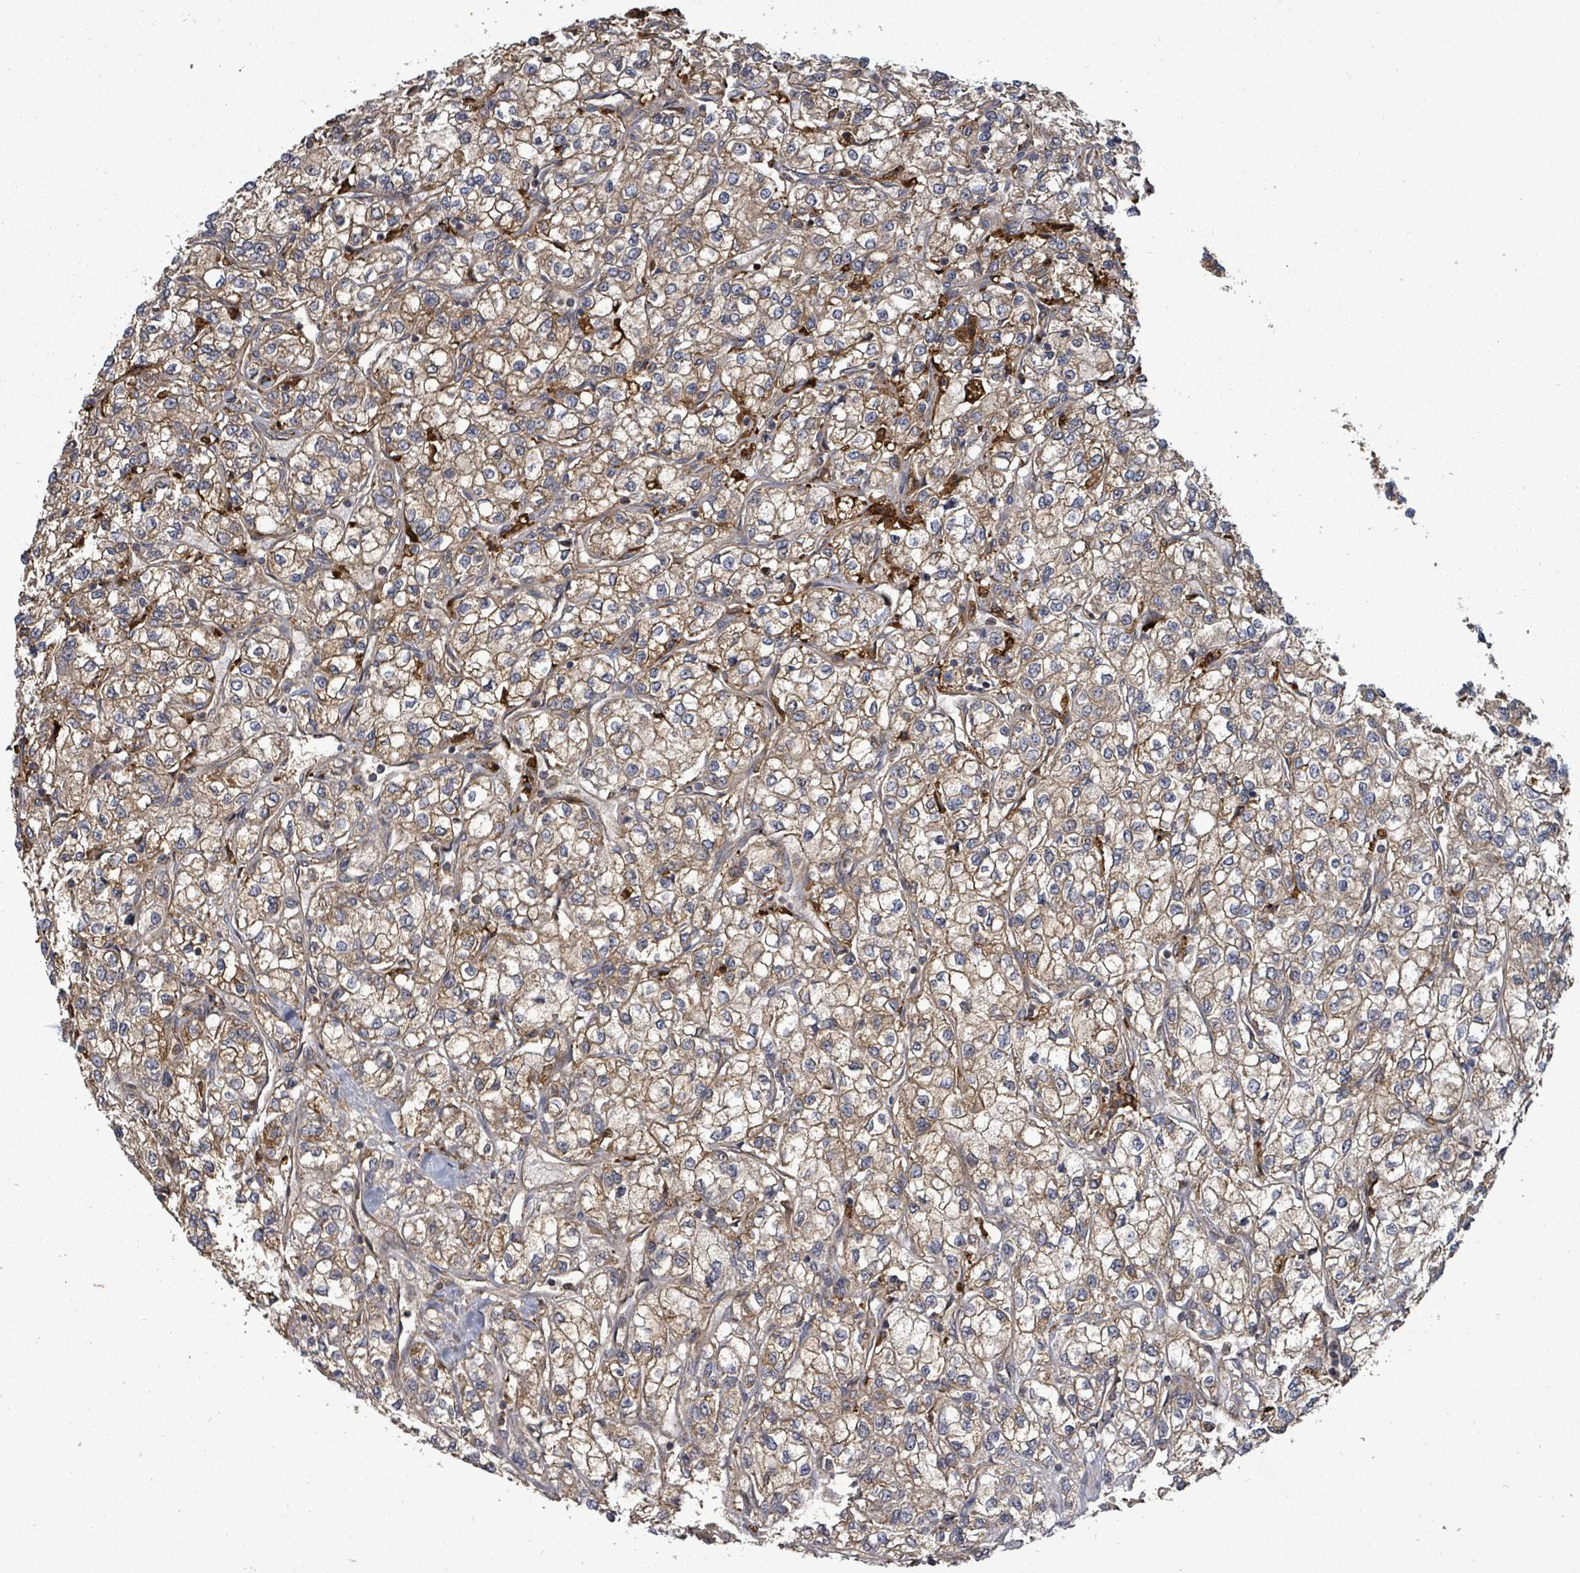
{"staining": {"intensity": "weak", "quantity": ">75%", "location": "cytoplasmic/membranous"}, "tissue": "renal cancer", "cell_type": "Tumor cells", "image_type": "cancer", "snomed": [{"axis": "morphology", "description": "Adenocarcinoma, NOS"}, {"axis": "topography", "description": "Kidney"}], "caption": "This image reveals IHC staining of human renal adenocarcinoma, with low weak cytoplasmic/membranous expression in about >75% of tumor cells.", "gene": "EIF3C", "patient": {"sex": "male", "age": 80}}